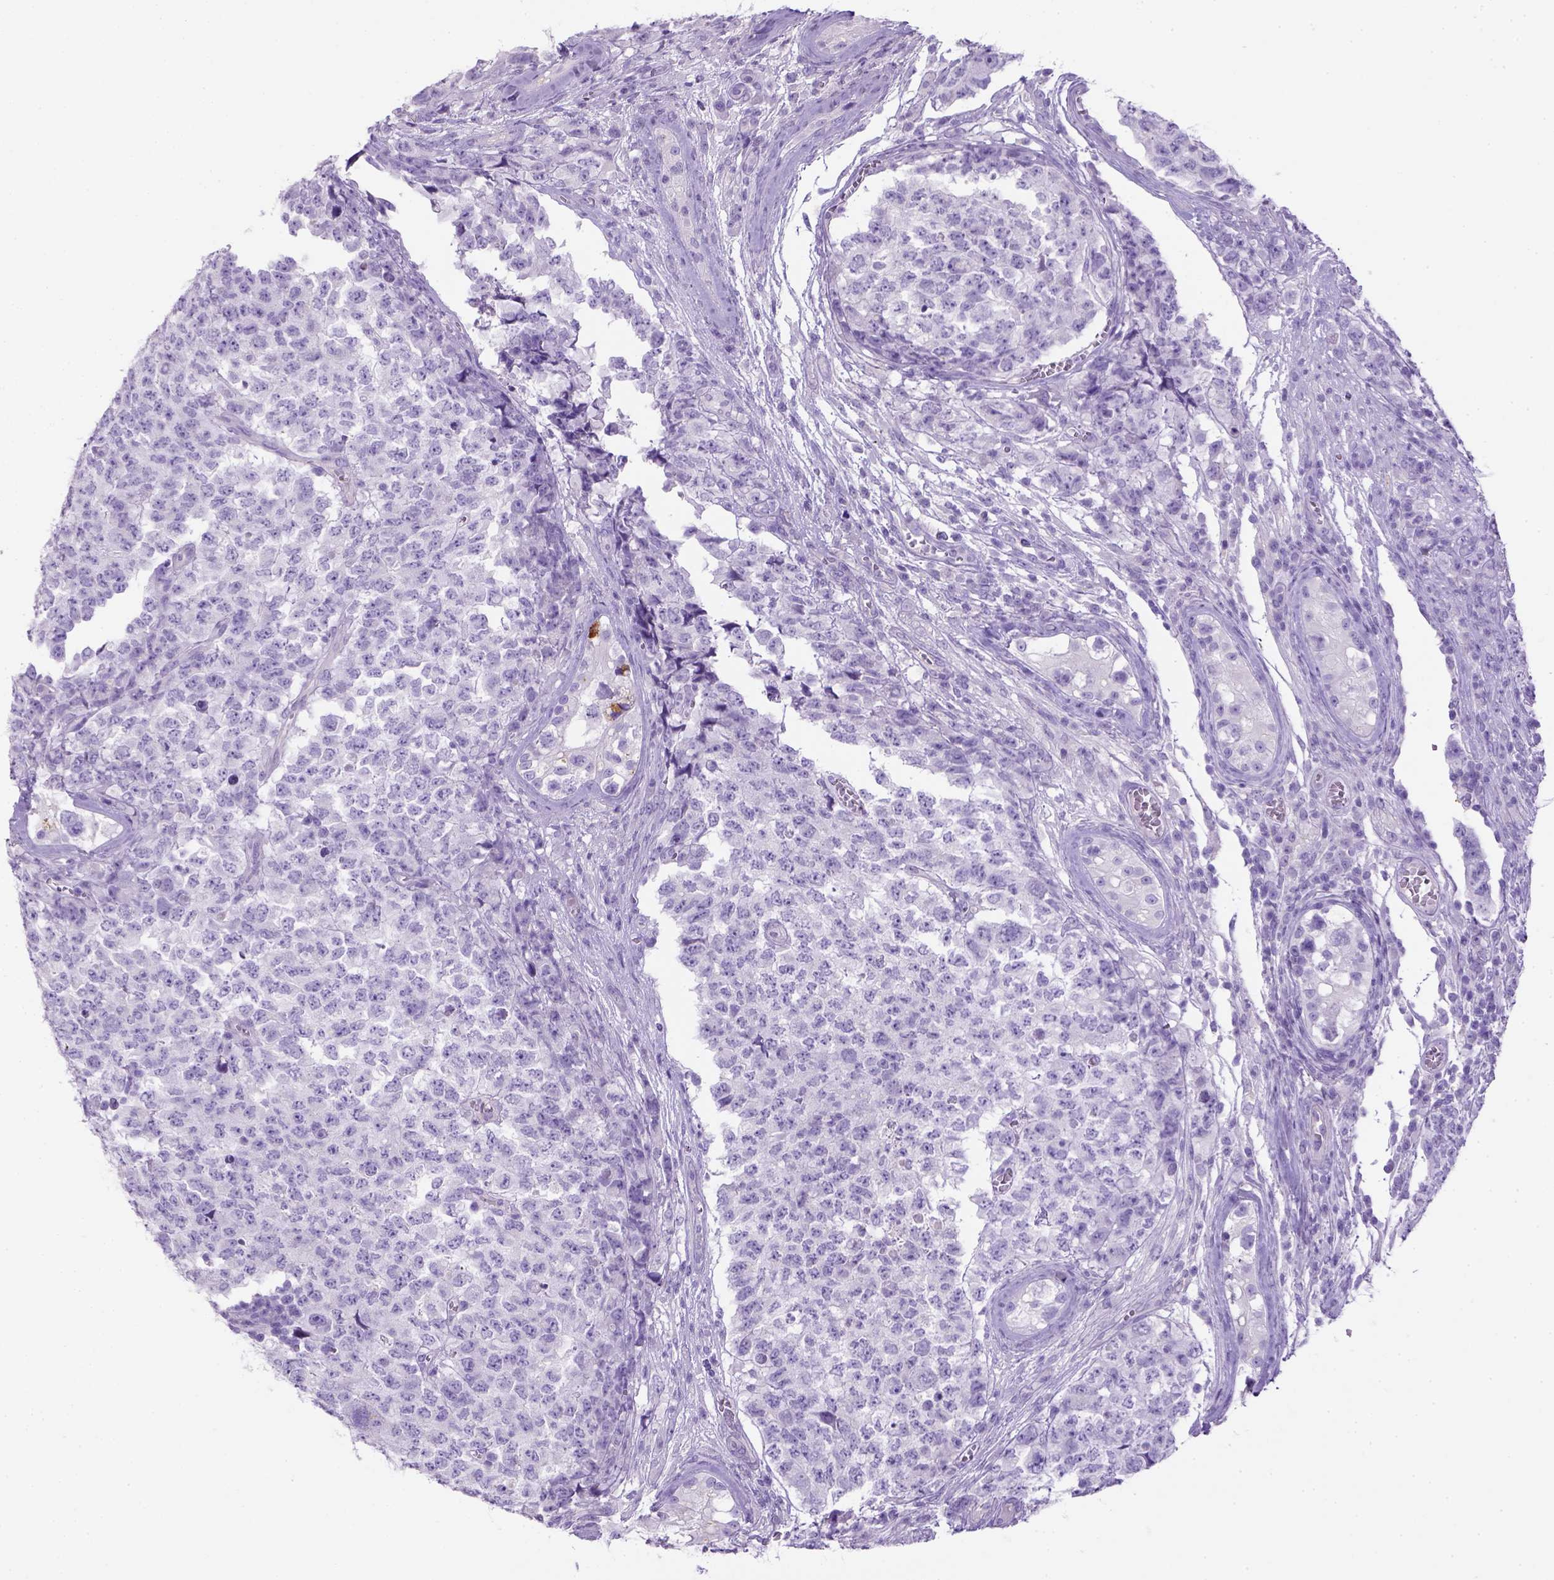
{"staining": {"intensity": "negative", "quantity": "none", "location": "none"}, "tissue": "testis cancer", "cell_type": "Tumor cells", "image_type": "cancer", "snomed": [{"axis": "morphology", "description": "Carcinoma, Embryonal, NOS"}, {"axis": "topography", "description": "Testis"}], "caption": "Tumor cells are negative for brown protein staining in testis embryonal carcinoma.", "gene": "KRT71", "patient": {"sex": "male", "age": 23}}